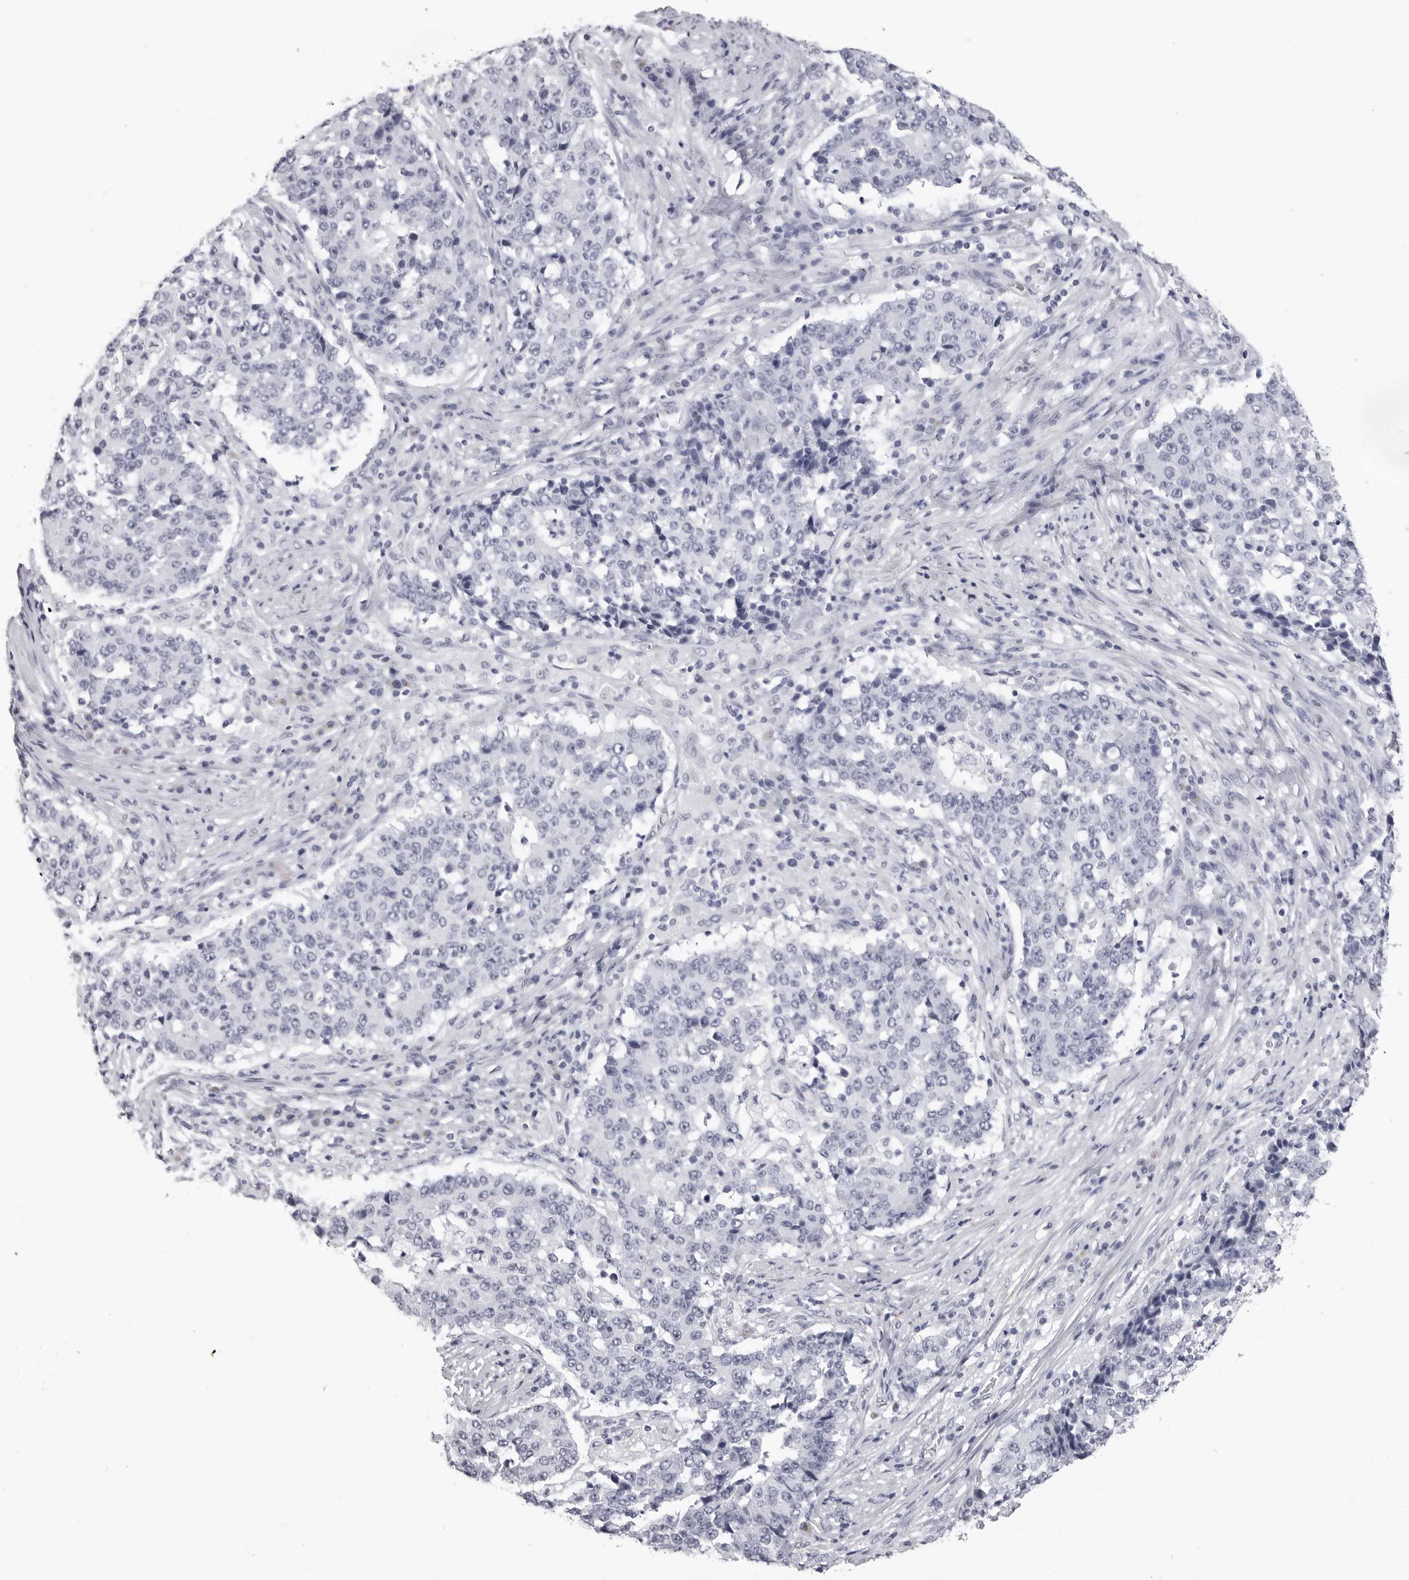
{"staining": {"intensity": "negative", "quantity": "none", "location": "none"}, "tissue": "stomach cancer", "cell_type": "Tumor cells", "image_type": "cancer", "snomed": [{"axis": "morphology", "description": "Adenocarcinoma, NOS"}, {"axis": "topography", "description": "Stomach"}], "caption": "Human adenocarcinoma (stomach) stained for a protein using immunohistochemistry displays no positivity in tumor cells.", "gene": "LGALS4", "patient": {"sex": "male", "age": 59}}